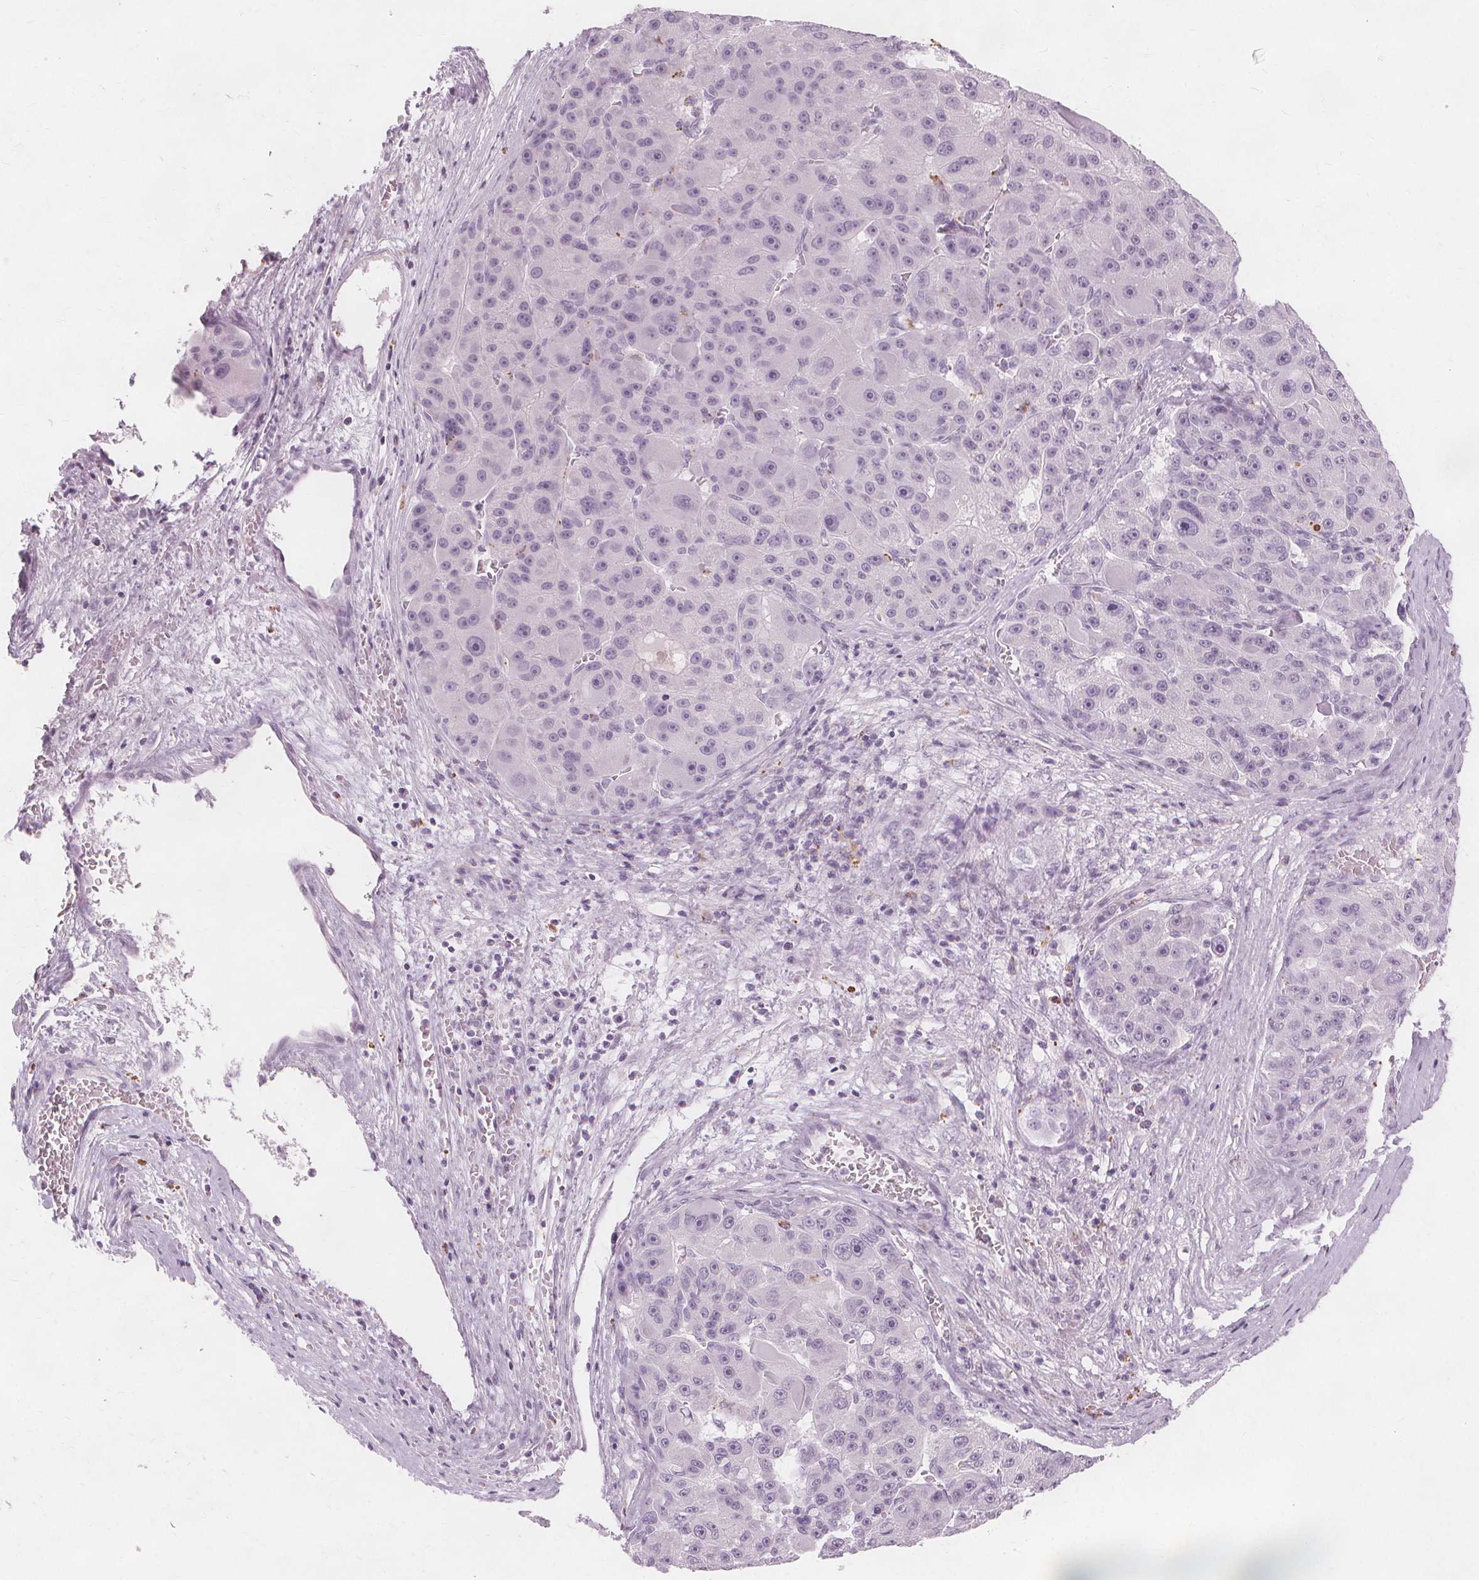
{"staining": {"intensity": "negative", "quantity": "none", "location": "none"}, "tissue": "liver cancer", "cell_type": "Tumor cells", "image_type": "cancer", "snomed": [{"axis": "morphology", "description": "Carcinoma, Hepatocellular, NOS"}, {"axis": "topography", "description": "Liver"}], "caption": "This histopathology image is of liver hepatocellular carcinoma stained with immunohistochemistry to label a protein in brown with the nuclei are counter-stained blue. There is no staining in tumor cells.", "gene": "TFF1", "patient": {"sex": "male", "age": 76}}